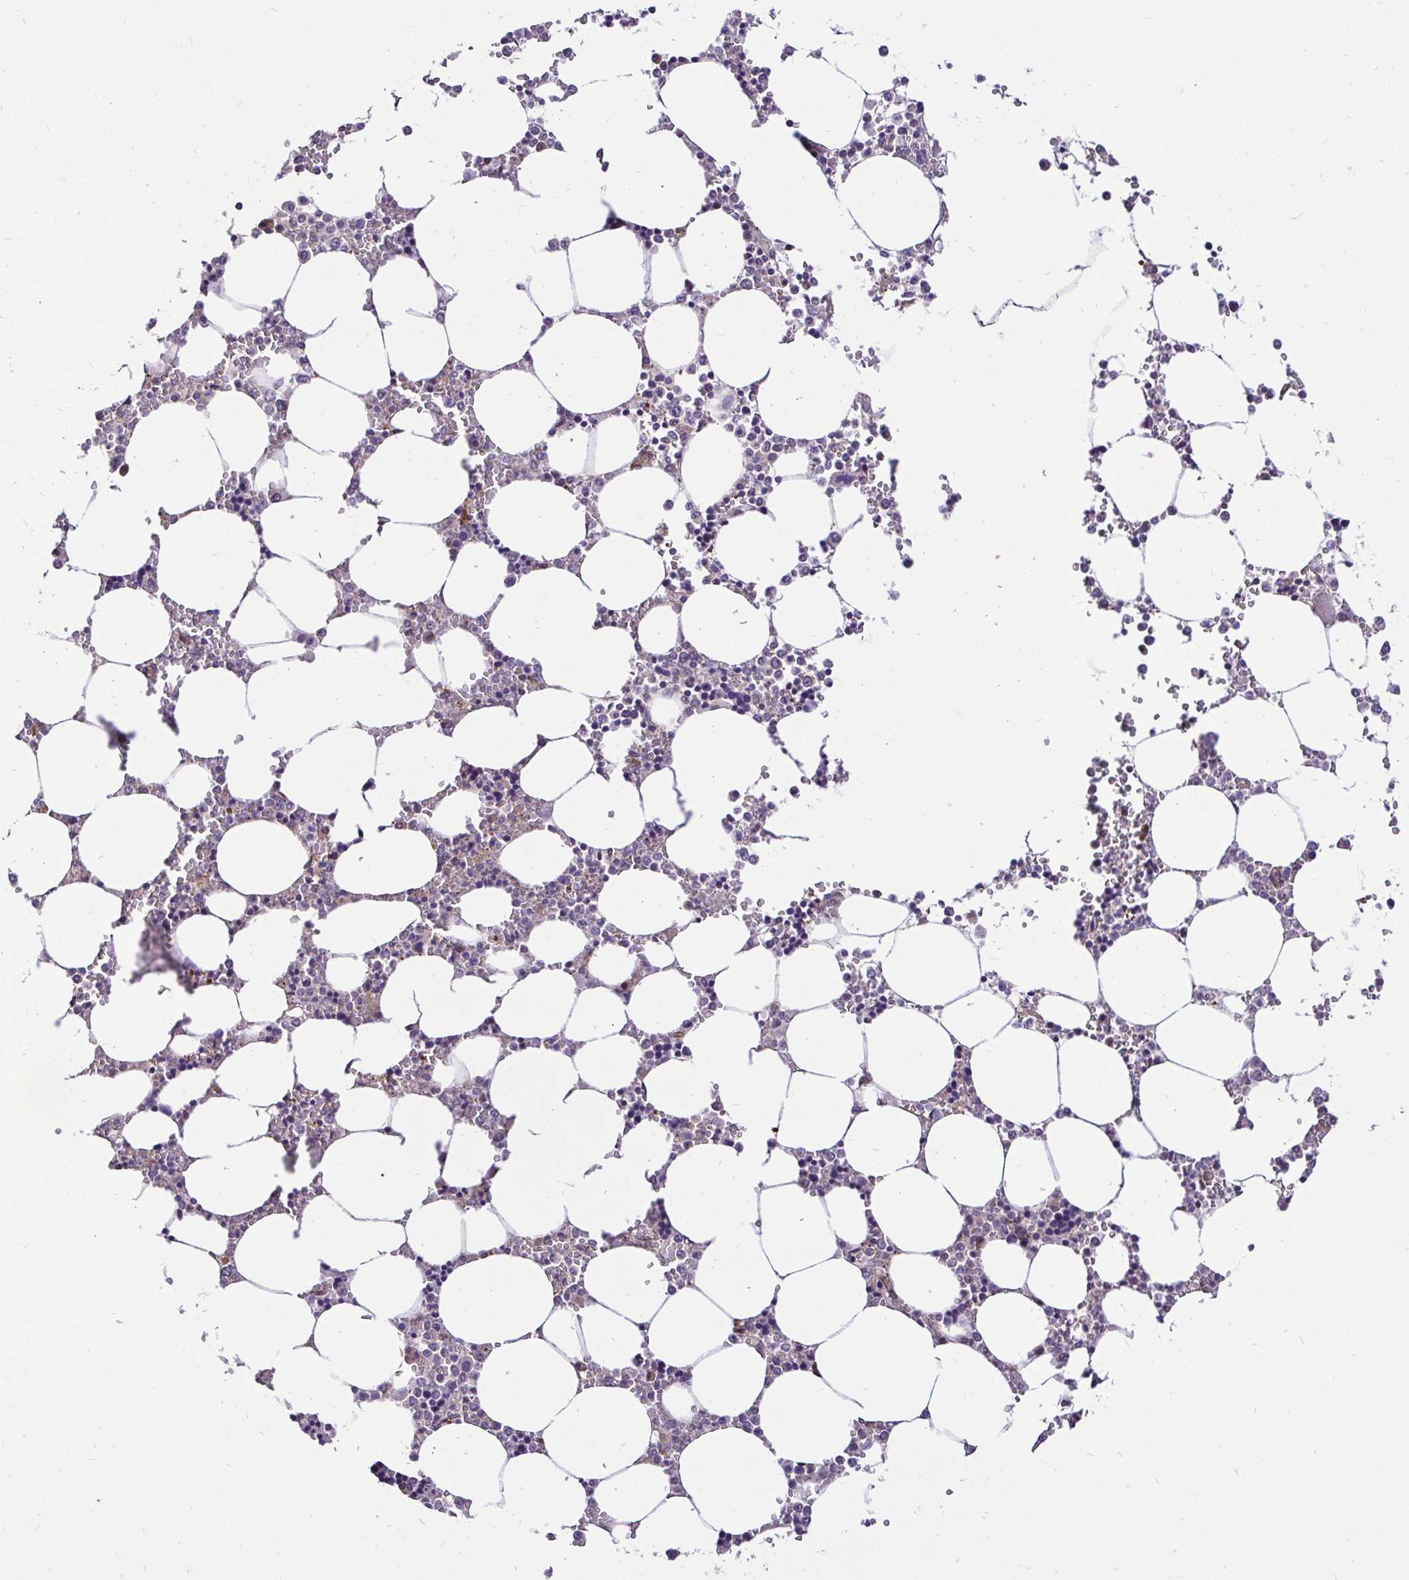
{"staining": {"intensity": "negative", "quantity": "none", "location": "none"}, "tissue": "bone marrow", "cell_type": "Hematopoietic cells", "image_type": "normal", "snomed": [{"axis": "morphology", "description": "Normal tissue, NOS"}, {"axis": "topography", "description": "Bone marrow"}], "caption": "Hematopoietic cells are negative for brown protein staining in benign bone marrow.", "gene": "CCDC122", "patient": {"sex": "male", "age": 64}}